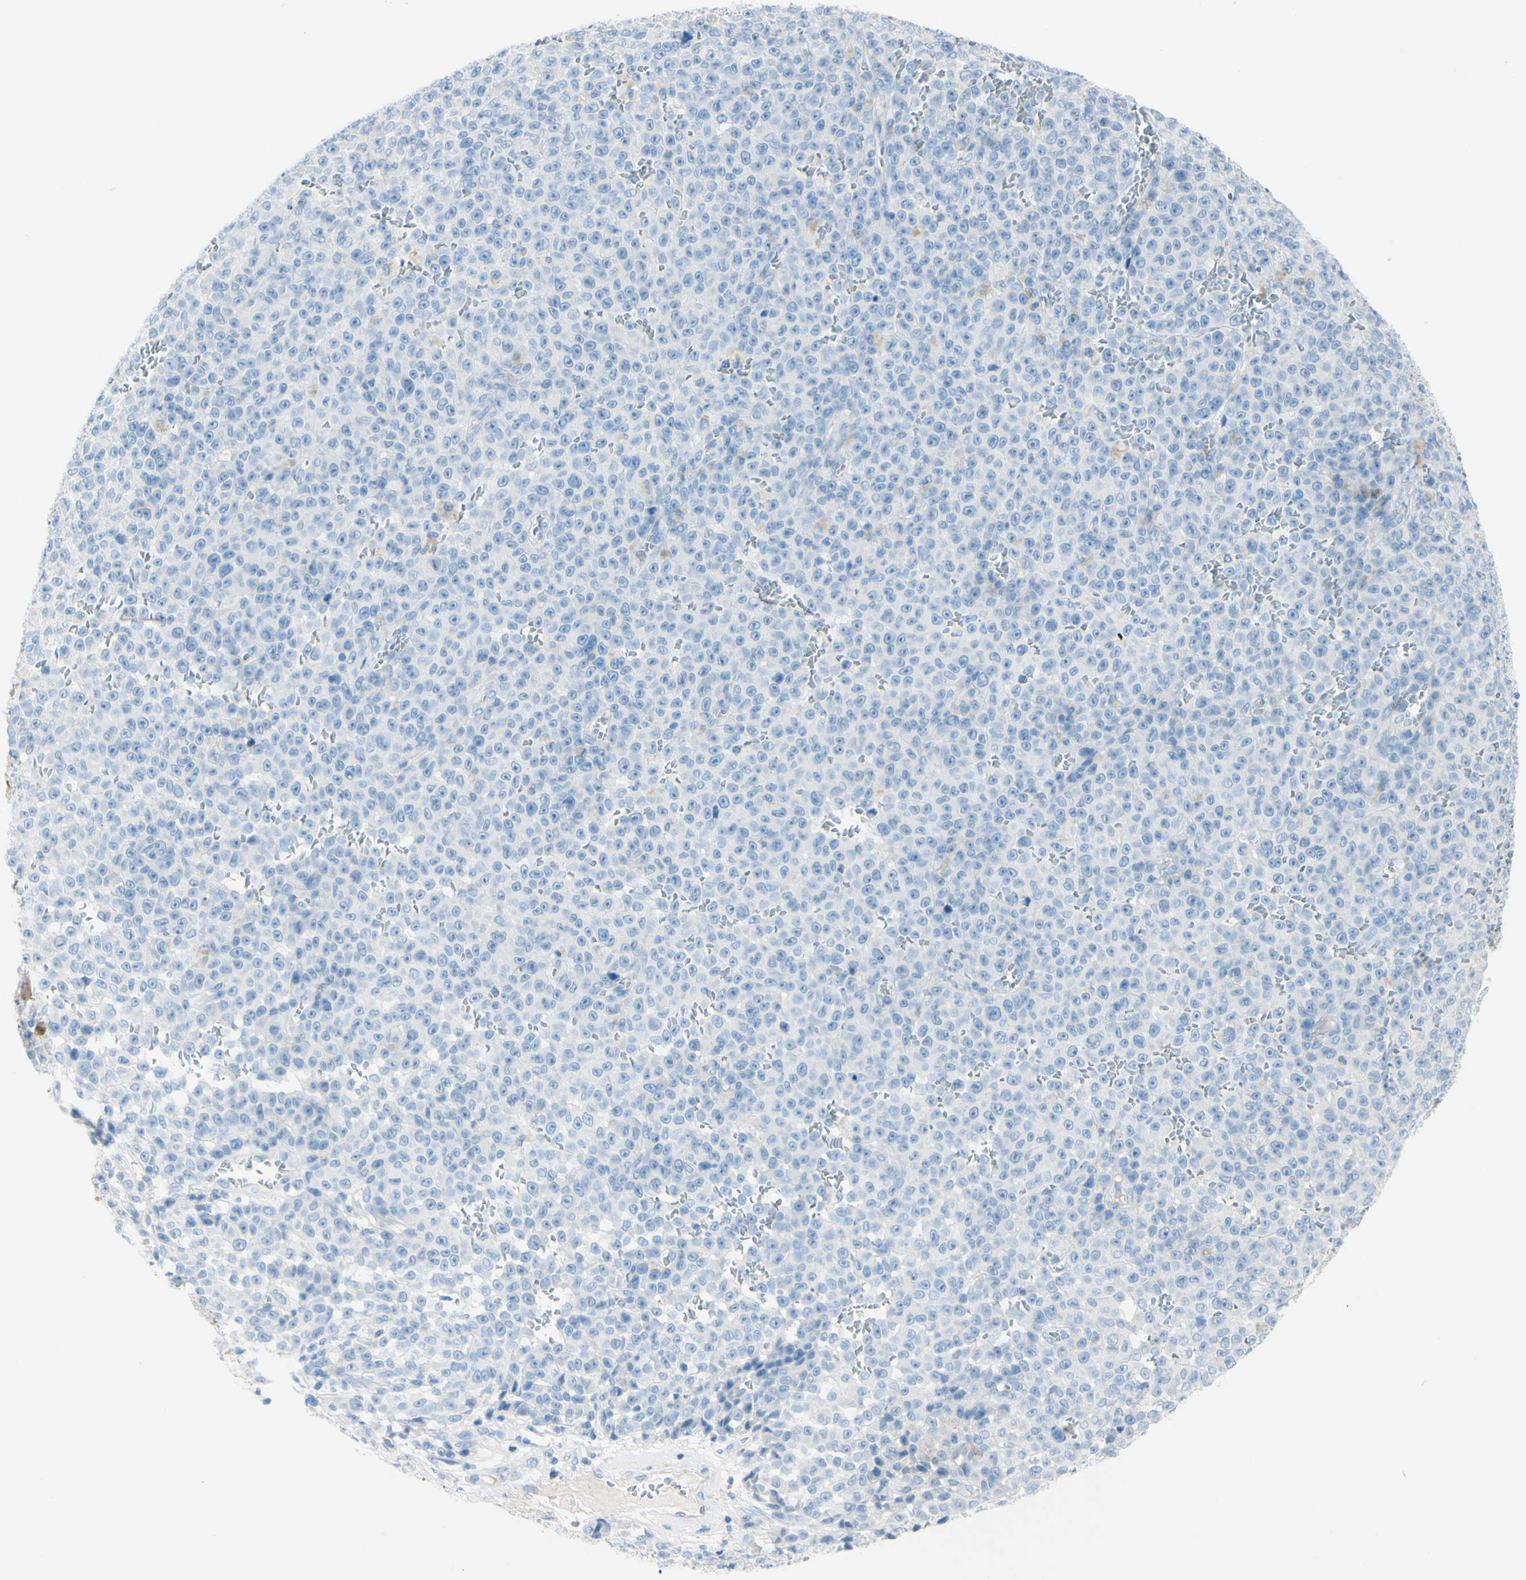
{"staining": {"intensity": "negative", "quantity": "none", "location": "none"}, "tissue": "melanoma", "cell_type": "Tumor cells", "image_type": "cancer", "snomed": [{"axis": "morphology", "description": "Malignant melanoma, NOS"}, {"axis": "topography", "description": "Skin"}], "caption": "The micrograph exhibits no significant staining in tumor cells of malignant melanoma.", "gene": "TFPI2", "patient": {"sex": "female", "age": 82}}